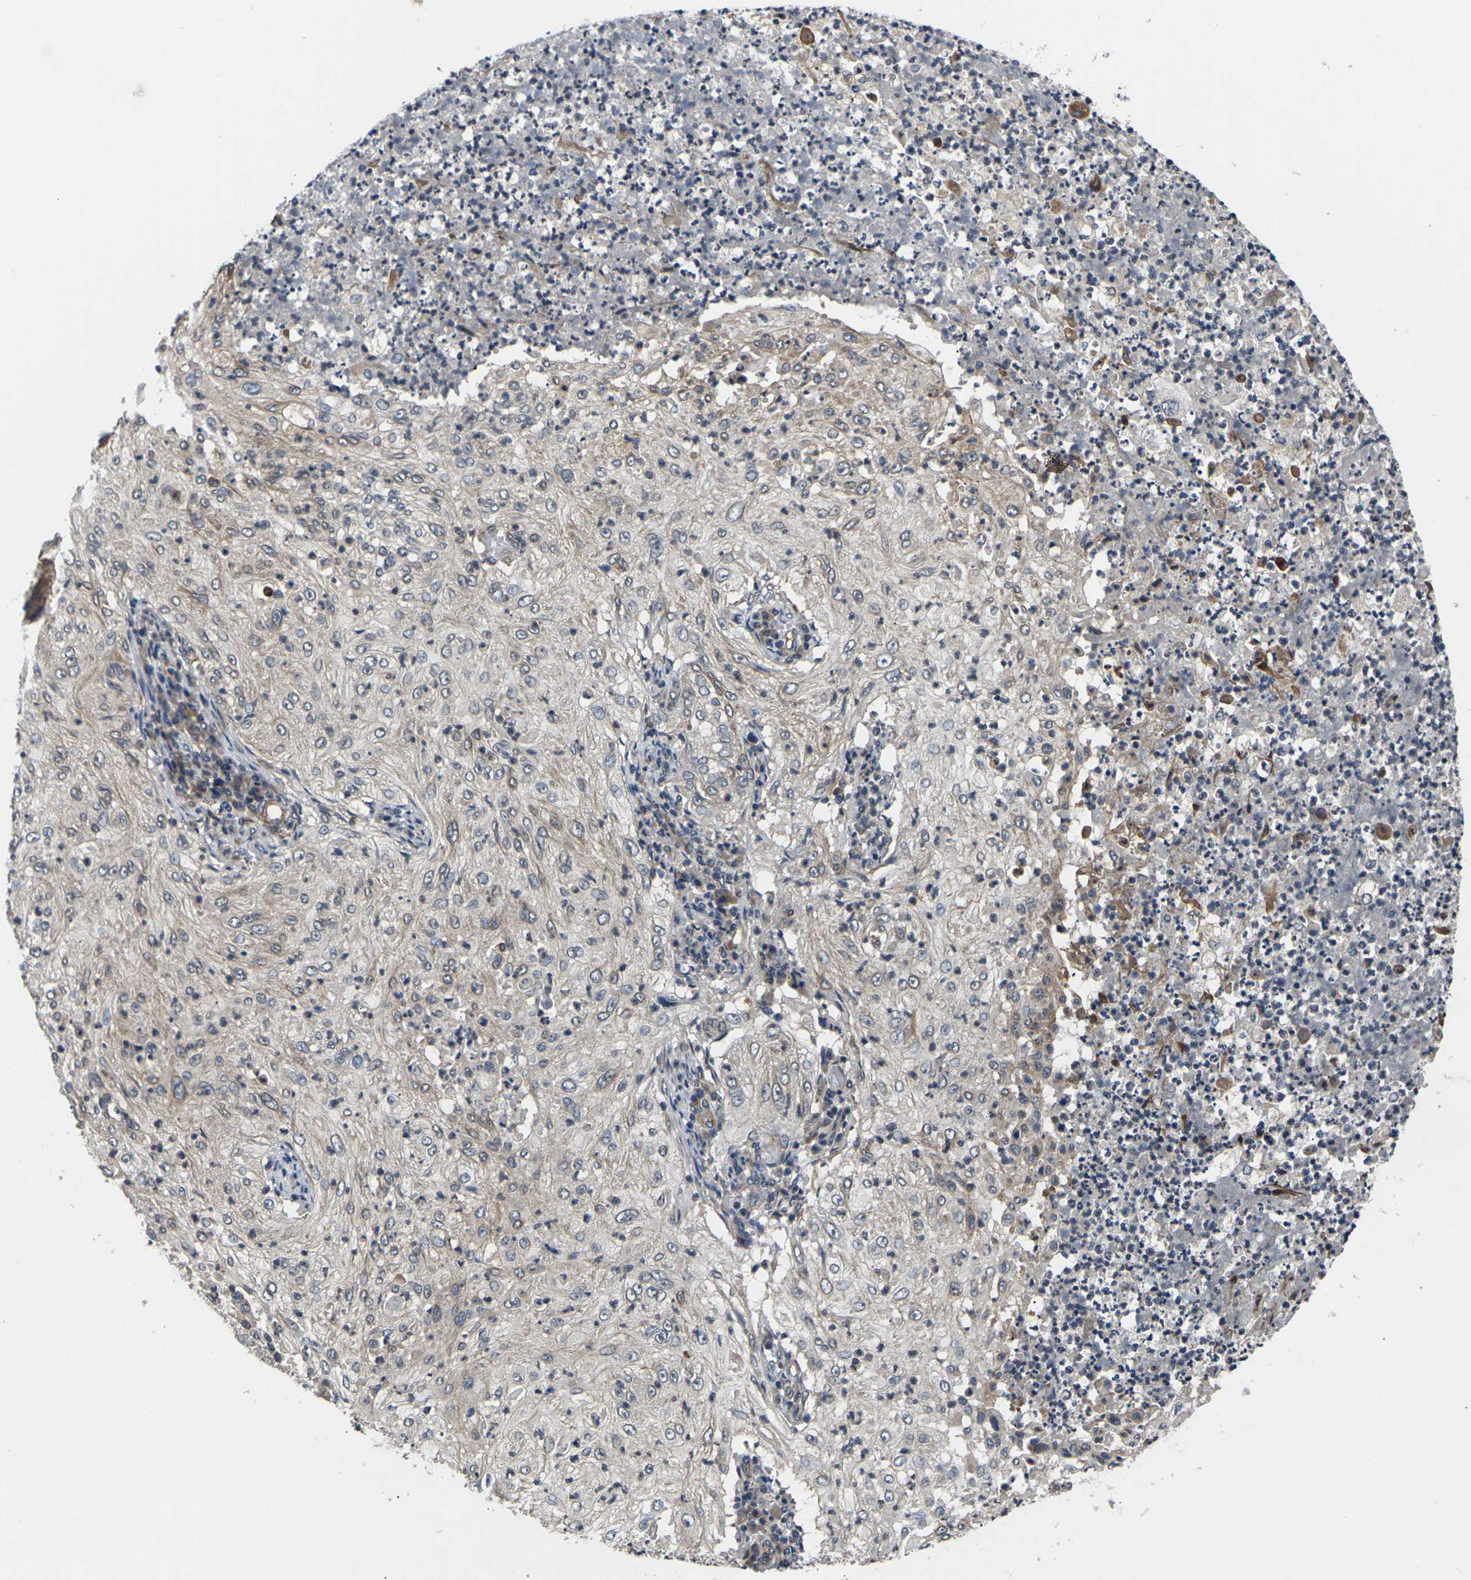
{"staining": {"intensity": "weak", "quantity": ">75%", "location": "cytoplasmic/membranous"}, "tissue": "lung cancer", "cell_type": "Tumor cells", "image_type": "cancer", "snomed": [{"axis": "morphology", "description": "Inflammation, NOS"}, {"axis": "morphology", "description": "Squamous cell carcinoma, NOS"}, {"axis": "topography", "description": "Lymph node"}, {"axis": "topography", "description": "Soft tissue"}, {"axis": "topography", "description": "Lung"}], "caption": "Lung cancer (squamous cell carcinoma) stained with a protein marker demonstrates weak staining in tumor cells.", "gene": "DKK2", "patient": {"sex": "male", "age": 66}}